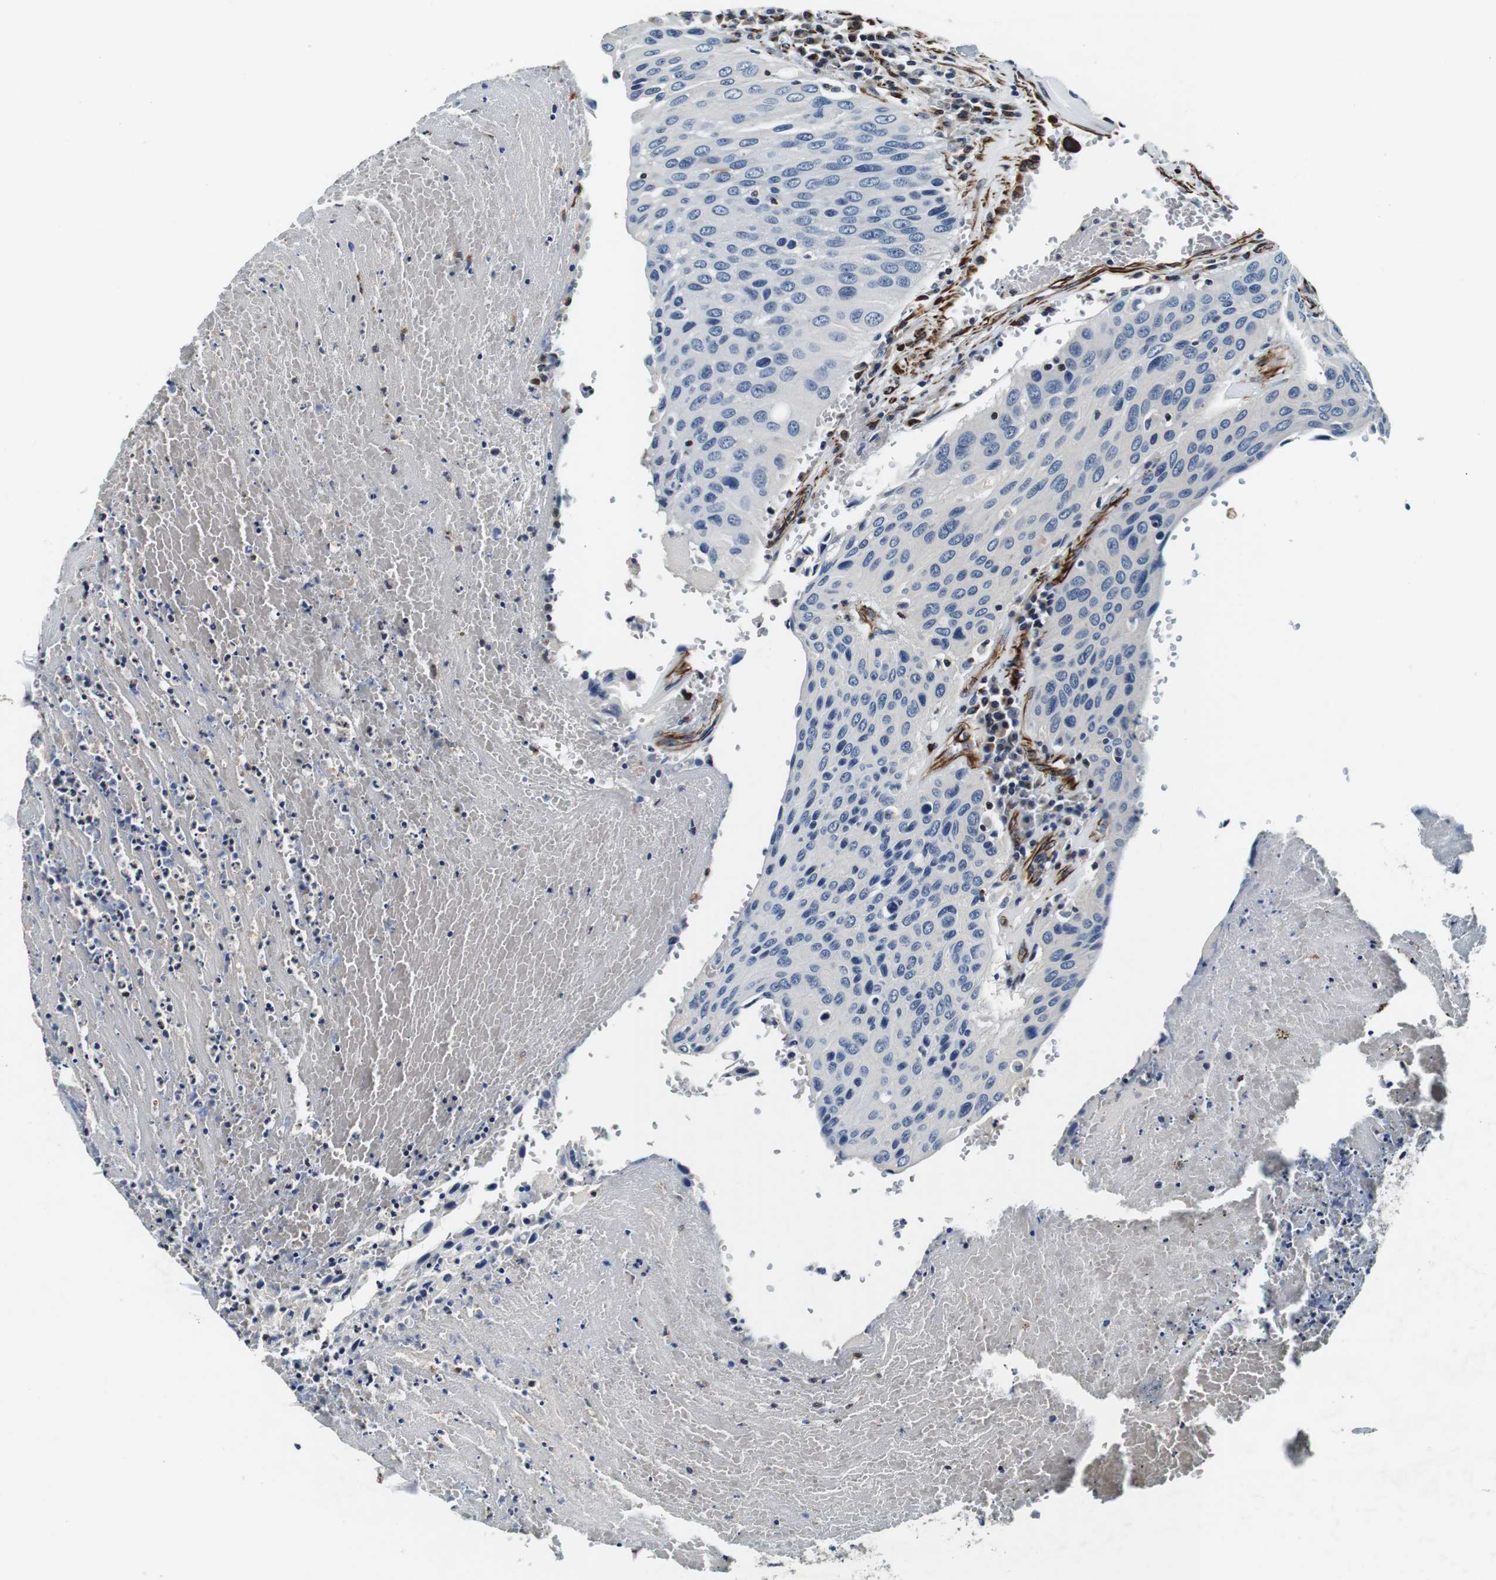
{"staining": {"intensity": "negative", "quantity": "none", "location": "none"}, "tissue": "urothelial cancer", "cell_type": "Tumor cells", "image_type": "cancer", "snomed": [{"axis": "morphology", "description": "Urothelial carcinoma, High grade"}, {"axis": "topography", "description": "Urinary bladder"}], "caption": "This is an IHC photomicrograph of human urothelial cancer. There is no positivity in tumor cells.", "gene": "GJE1", "patient": {"sex": "male", "age": 66}}